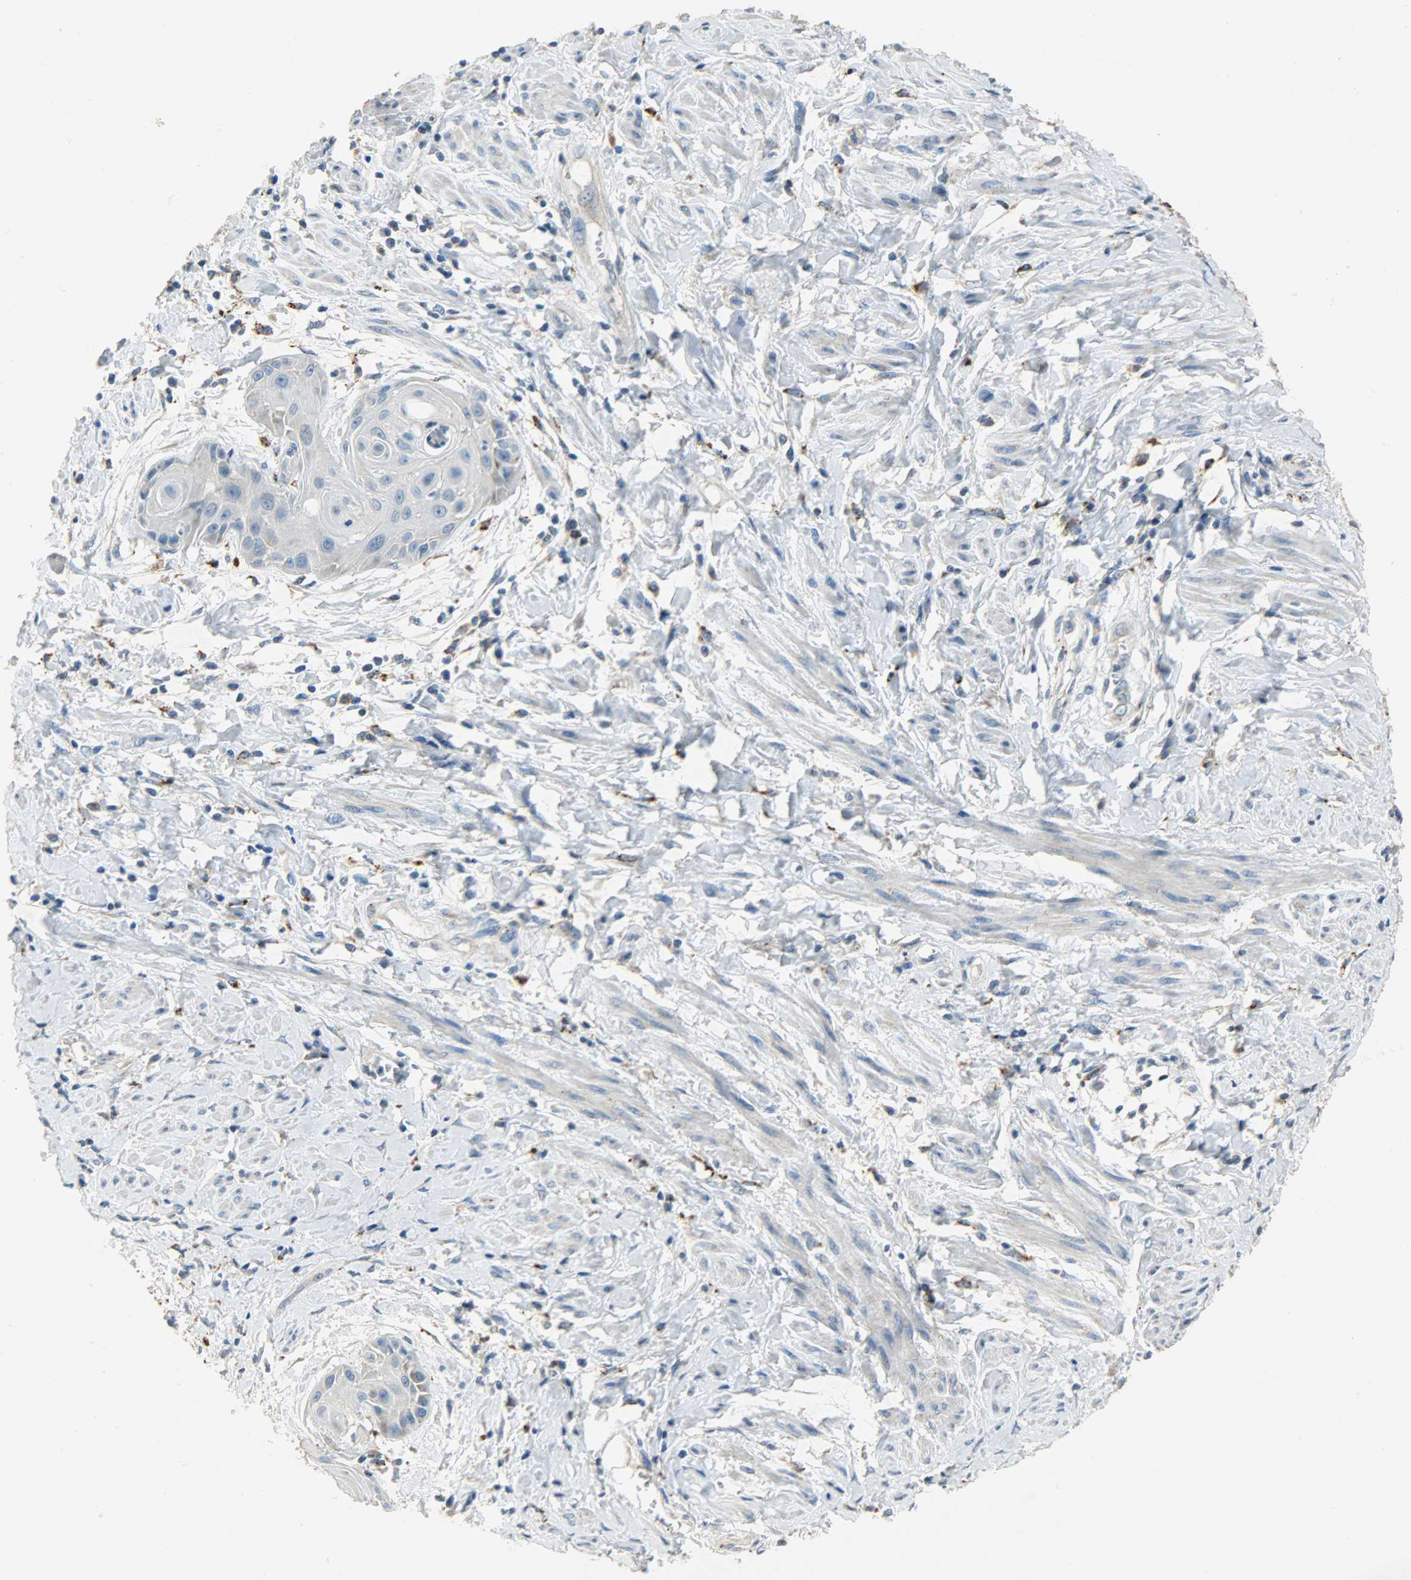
{"staining": {"intensity": "negative", "quantity": "none", "location": "none"}, "tissue": "cervical cancer", "cell_type": "Tumor cells", "image_type": "cancer", "snomed": [{"axis": "morphology", "description": "Squamous cell carcinoma, NOS"}, {"axis": "topography", "description": "Cervix"}], "caption": "Immunohistochemical staining of squamous cell carcinoma (cervical) displays no significant positivity in tumor cells.", "gene": "ASAH1", "patient": {"sex": "female", "age": 57}}